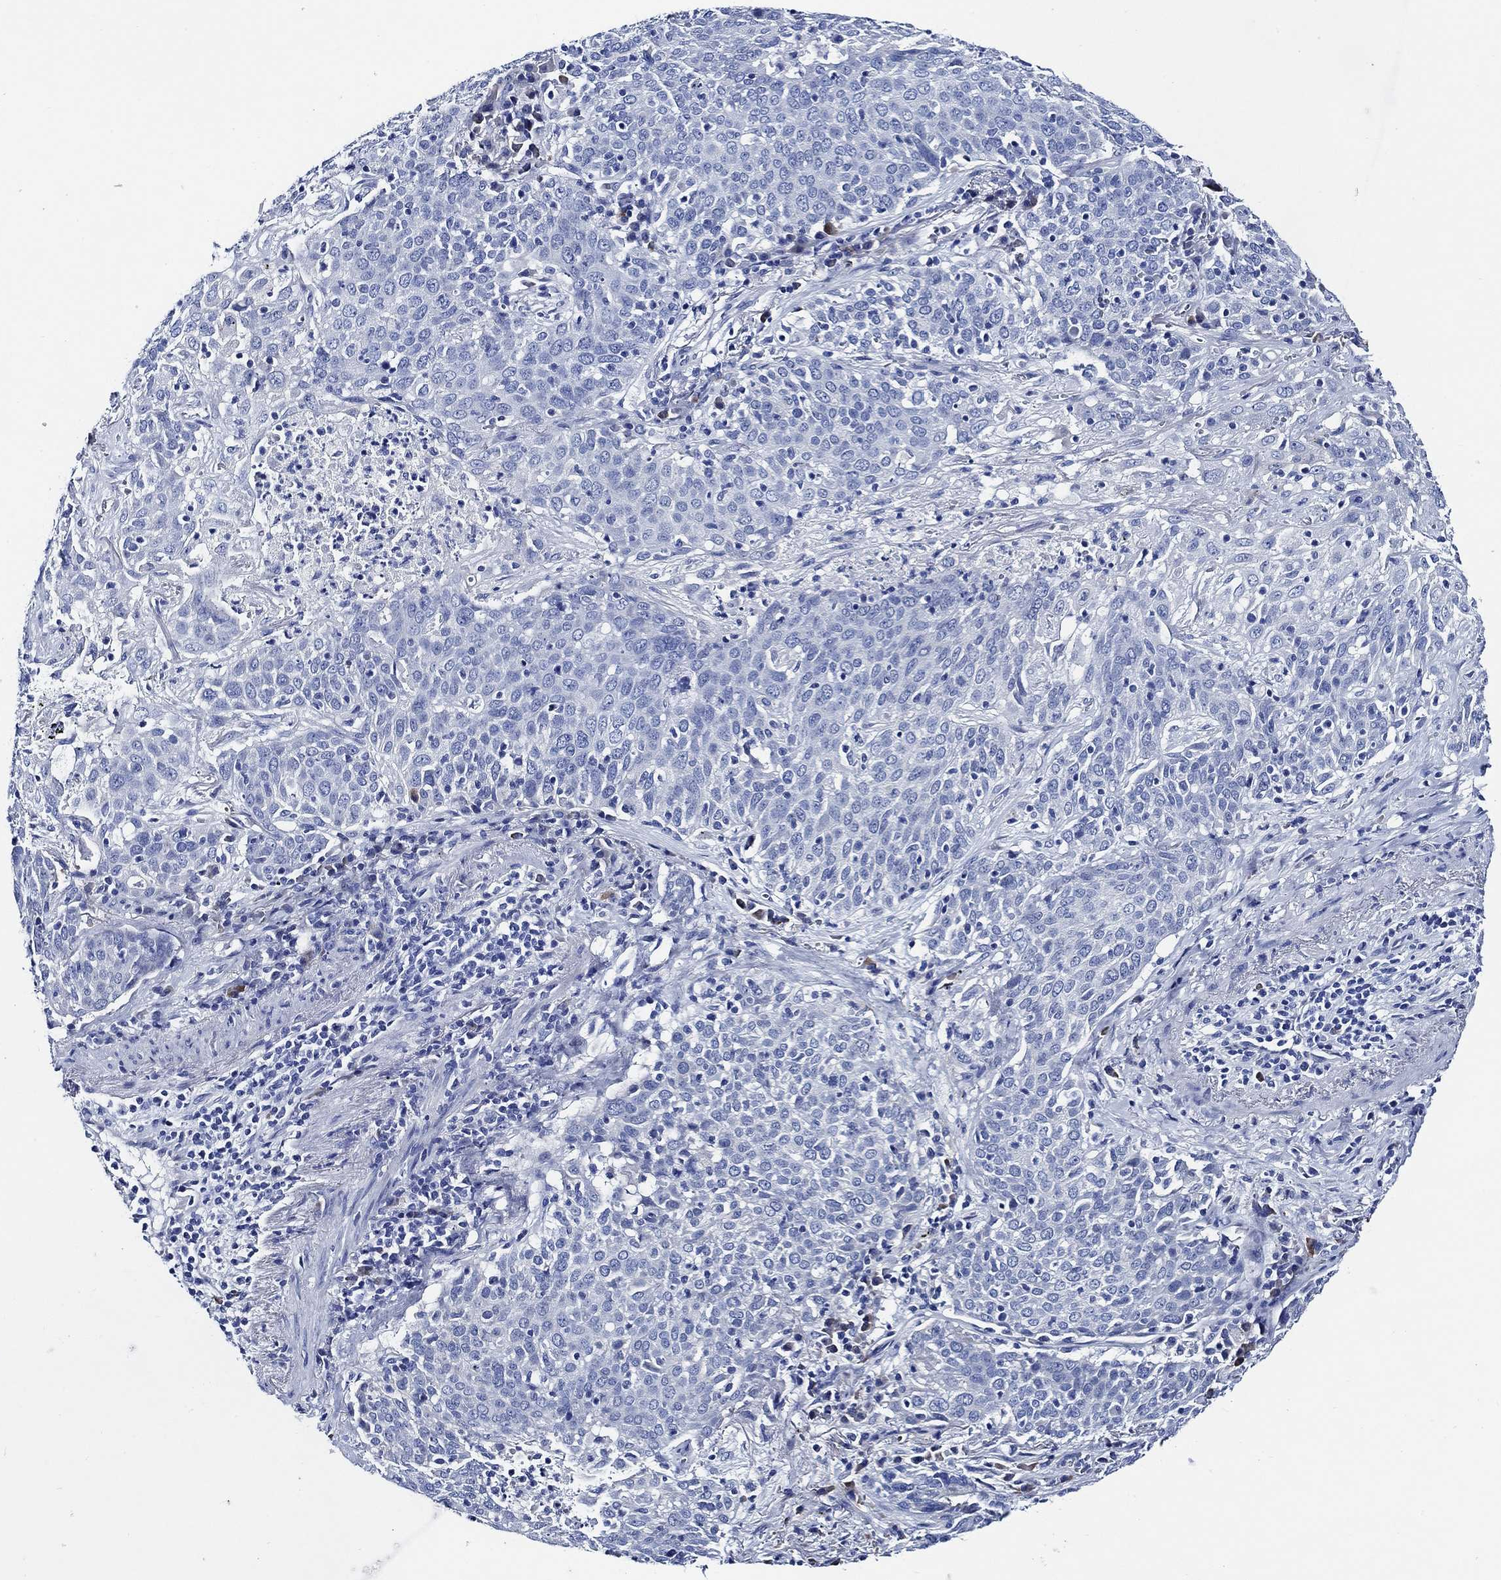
{"staining": {"intensity": "negative", "quantity": "none", "location": "none"}, "tissue": "lung cancer", "cell_type": "Tumor cells", "image_type": "cancer", "snomed": [{"axis": "morphology", "description": "Squamous cell carcinoma, NOS"}, {"axis": "topography", "description": "Lung"}], "caption": "There is no significant expression in tumor cells of lung cancer (squamous cell carcinoma).", "gene": "WDR62", "patient": {"sex": "male", "age": 82}}